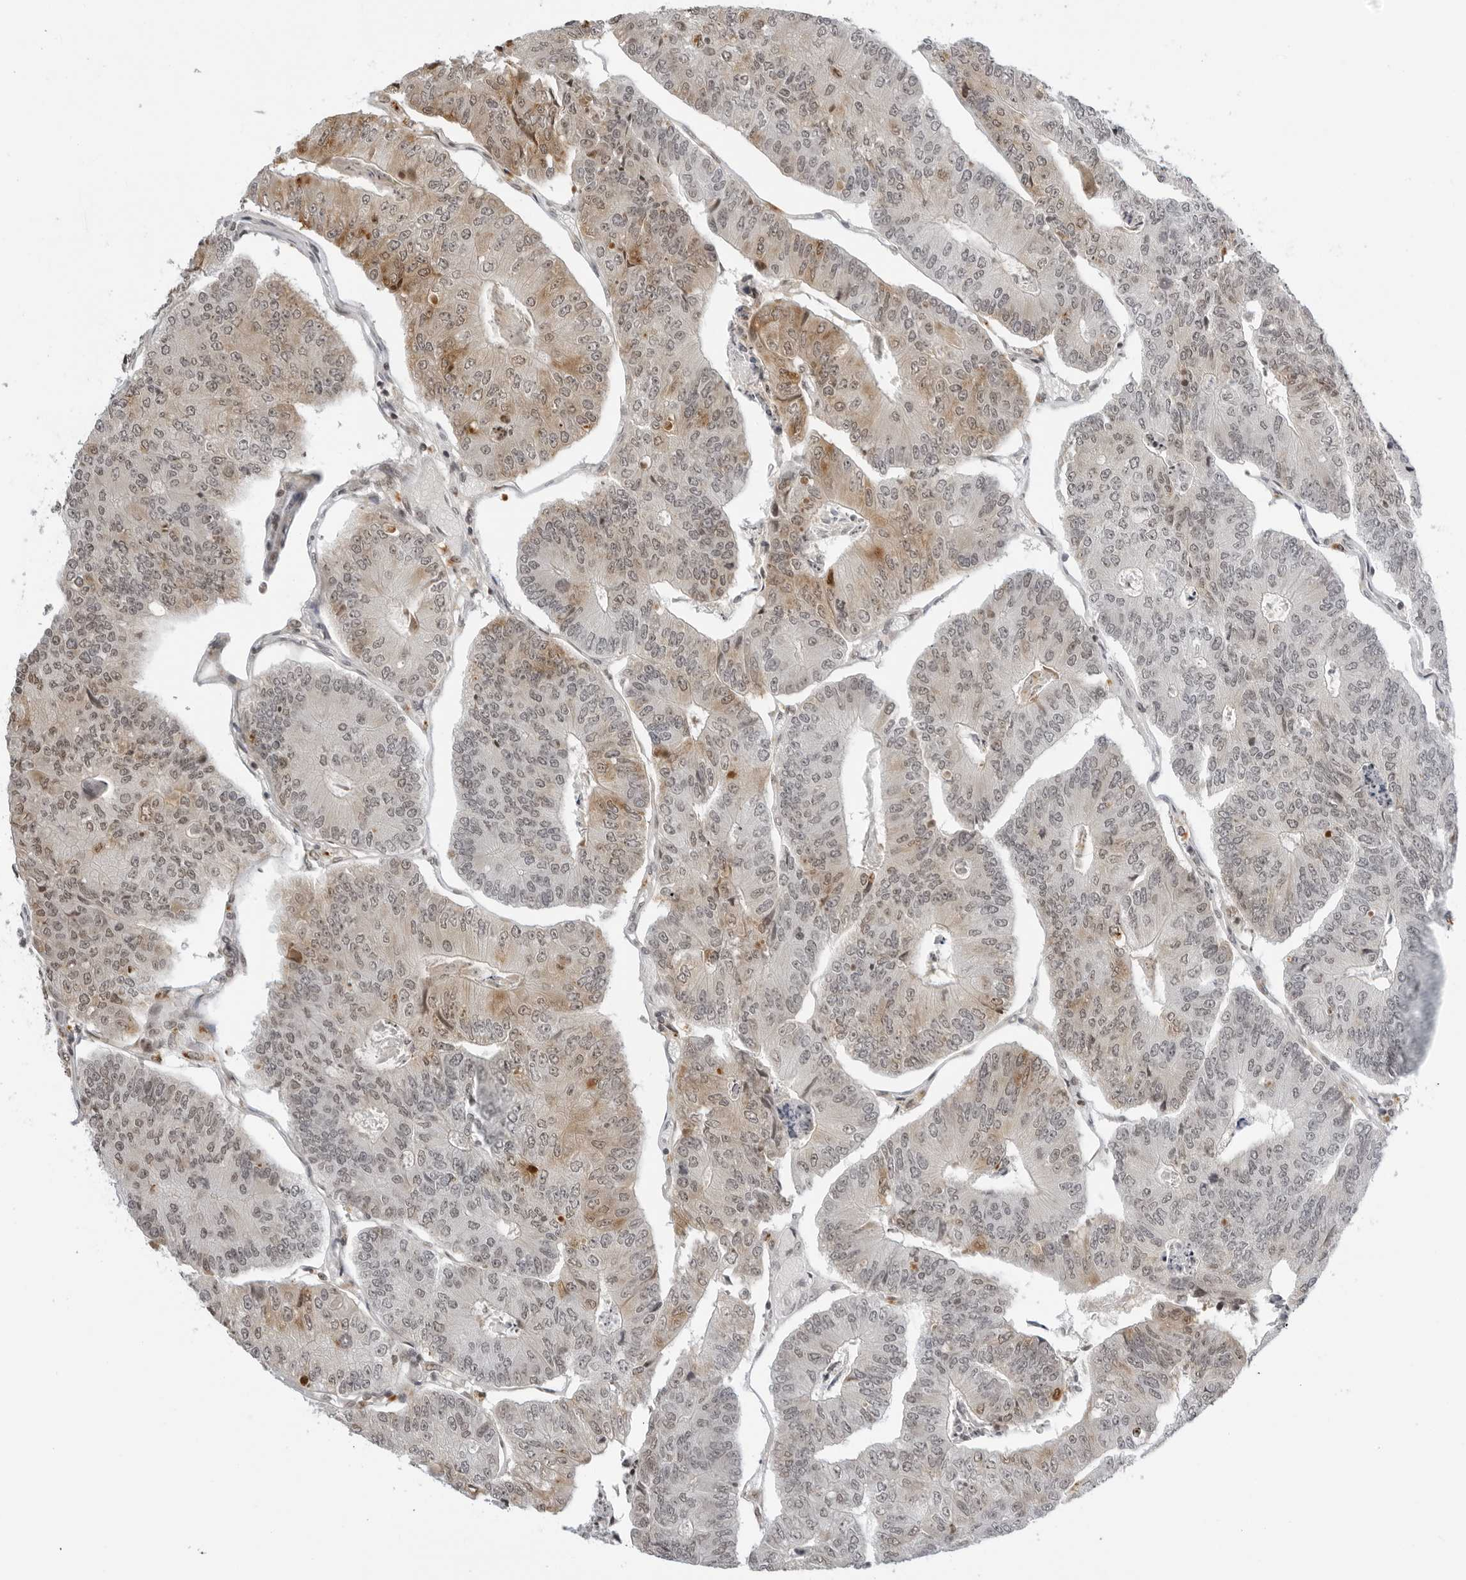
{"staining": {"intensity": "moderate", "quantity": "<25%", "location": "cytoplasmic/membranous,nuclear"}, "tissue": "colorectal cancer", "cell_type": "Tumor cells", "image_type": "cancer", "snomed": [{"axis": "morphology", "description": "Adenocarcinoma, NOS"}, {"axis": "topography", "description": "Colon"}], "caption": "Tumor cells demonstrate moderate cytoplasmic/membranous and nuclear staining in about <25% of cells in colorectal cancer. (brown staining indicates protein expression, while blue staining denotes nuclei).", "gene": "MSH6", "patient": {"sex": "female", "age": 67}}